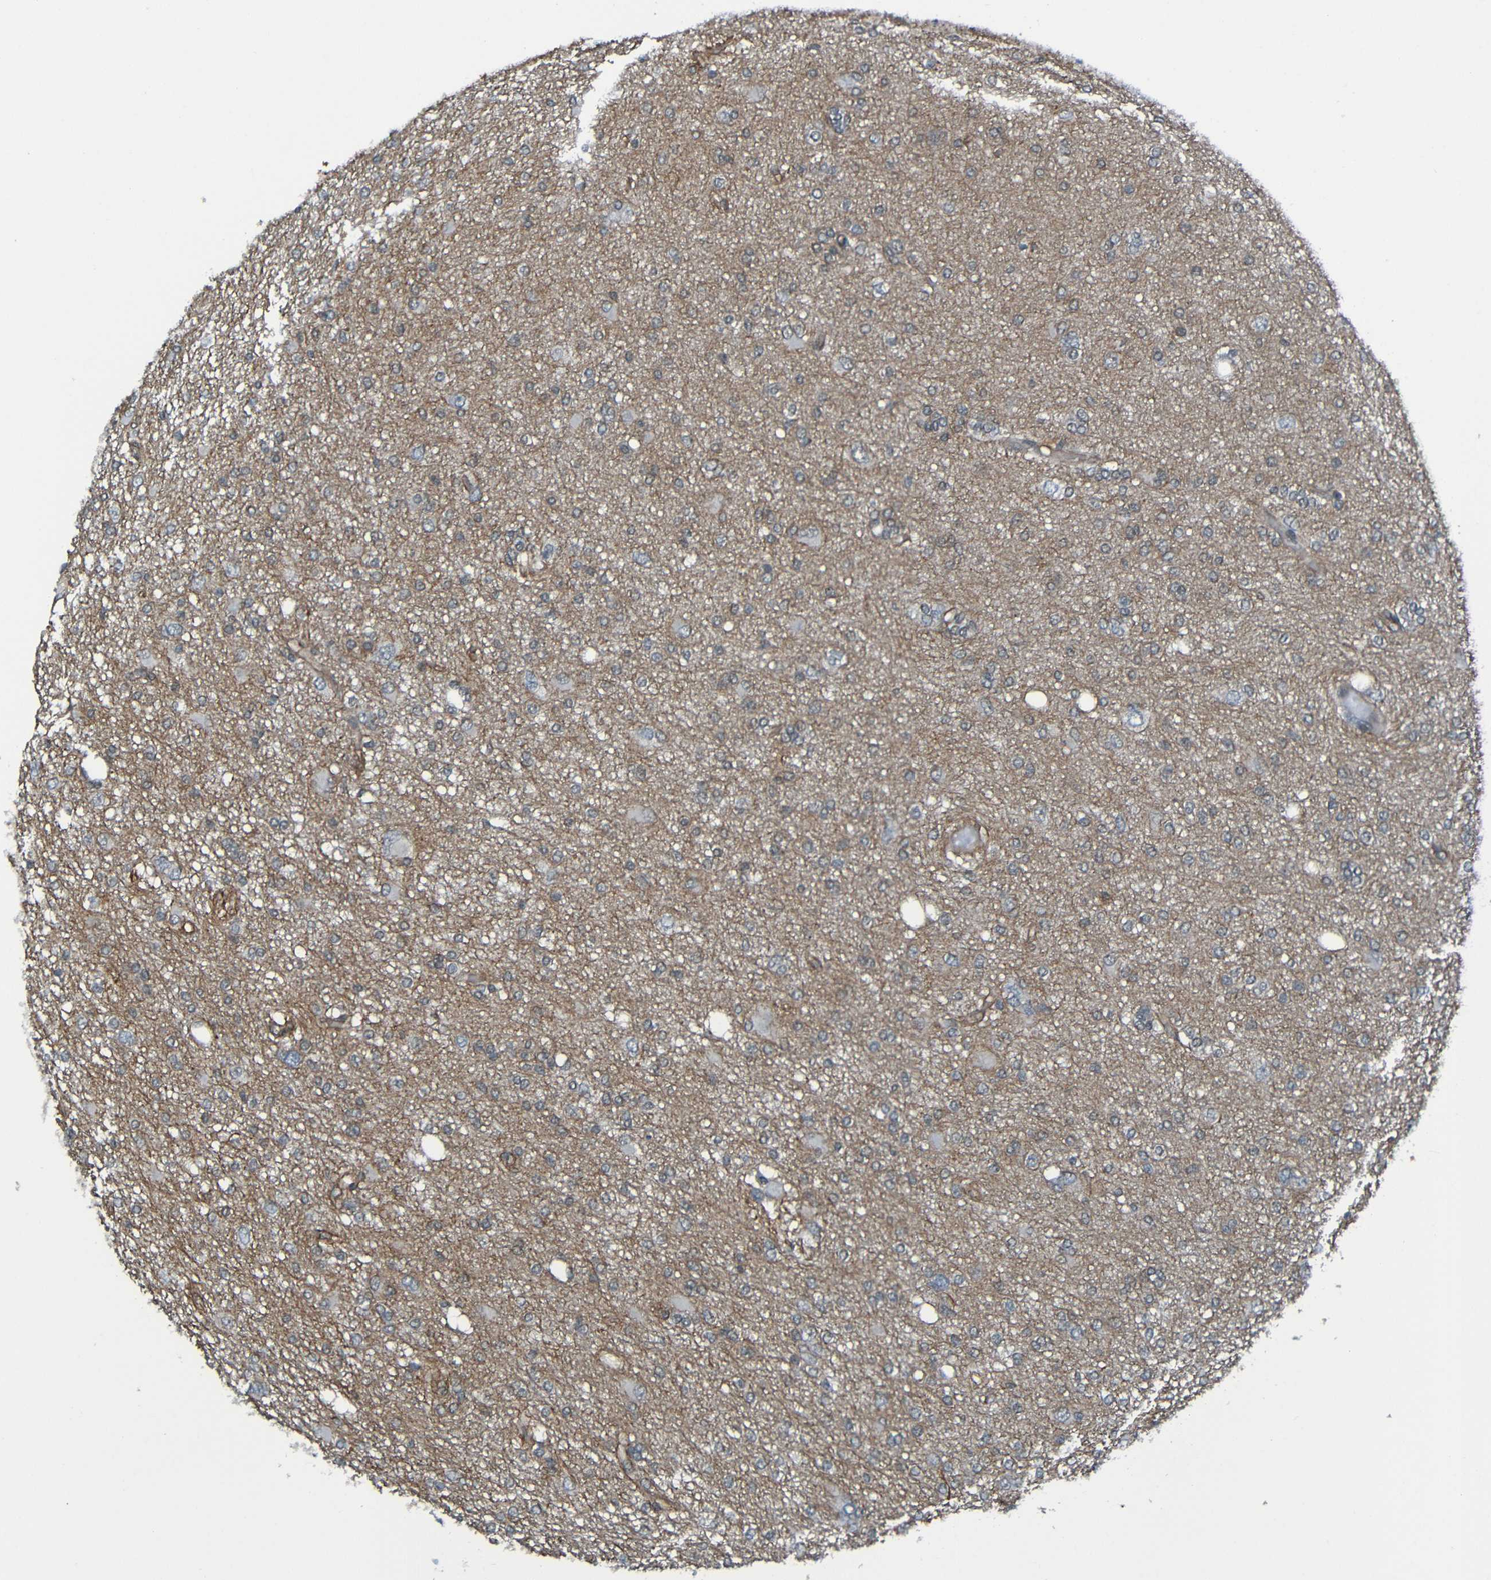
{"staining": {"intensity": "negative", "quantity": "none", "location": "none"}, "tissue": "glioma", "cell_type": "Tumor cells", "image_type": "cancer", "snomed": [{"axis": "morphology", "description": "Glioma, malignant, High grade"}, {"axis": "topography", "description": "Brain"}], "caption": "Protein analysis of malignant high-grade glioma demonstrates no significant staining in tumor cells.", "gene": "LGR5", "patient": {"sex": "female", "age": 59}}